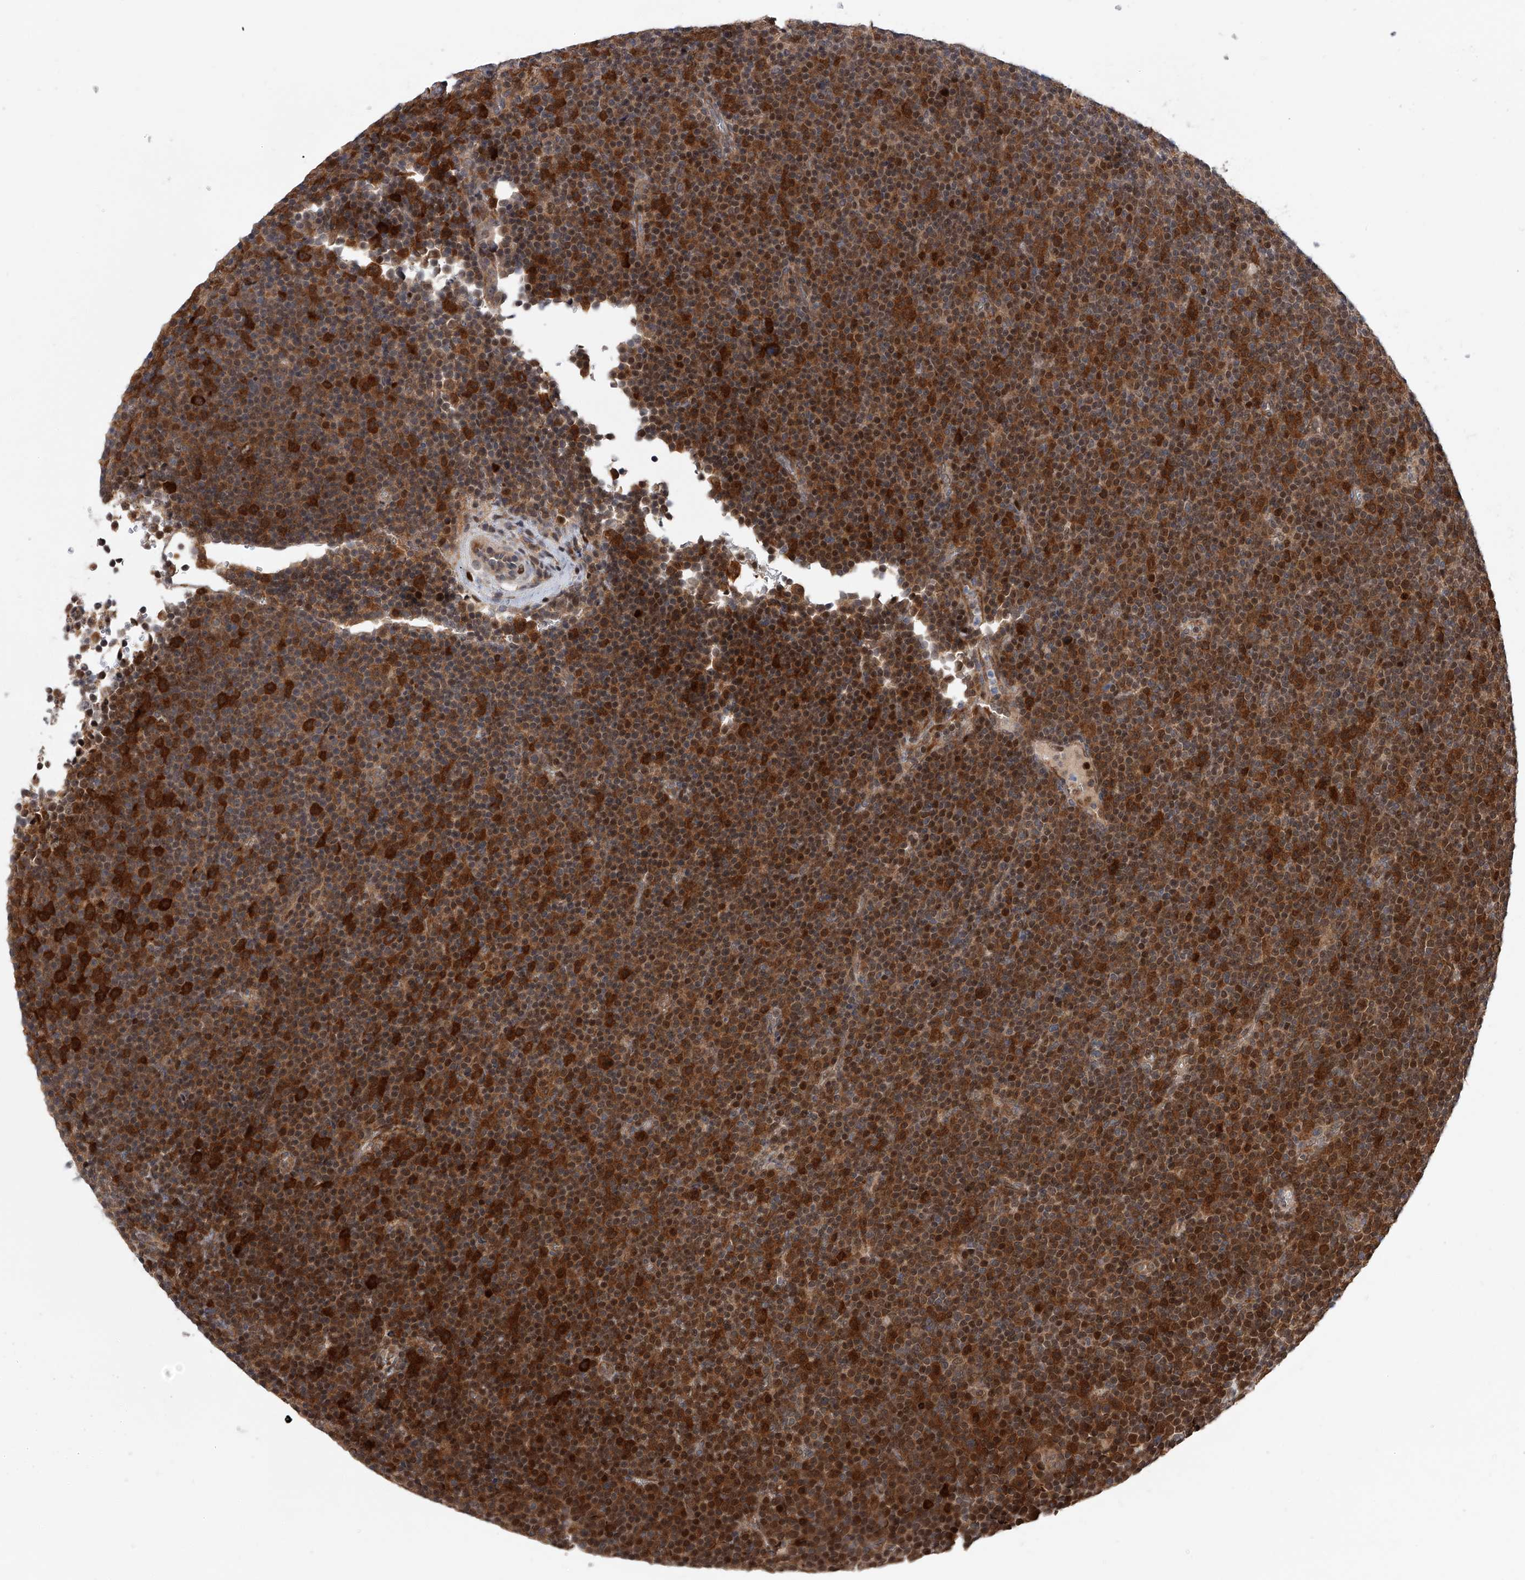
{"staining": {"intensity": "strong", "quantity": ">75%", "location": "cytoplasmic/membranous,nuclear"}, "tissue": "lymphoma", "cell_type": "Tumor cells", "image_type": "cancer", "snomed": [{"axis": "morphology", "description": "Malignant lymphoma, non-Hodgkin's type, Low grade"}, {"axis": "topography", "description": "Lymph node"}], "caption": "Immunohistochemistry (IHC) micrograph of human malignant lymphoma, non-Hodgkin's type (low-grade) stained for a protein (brown), which demonstrates high levels of strong cytoplasmic/membranous and nuclear expression in approximately >75% of tumor cells.", "gene": "RWDD2A", "patient": {"sex": "female", "age": 67}}